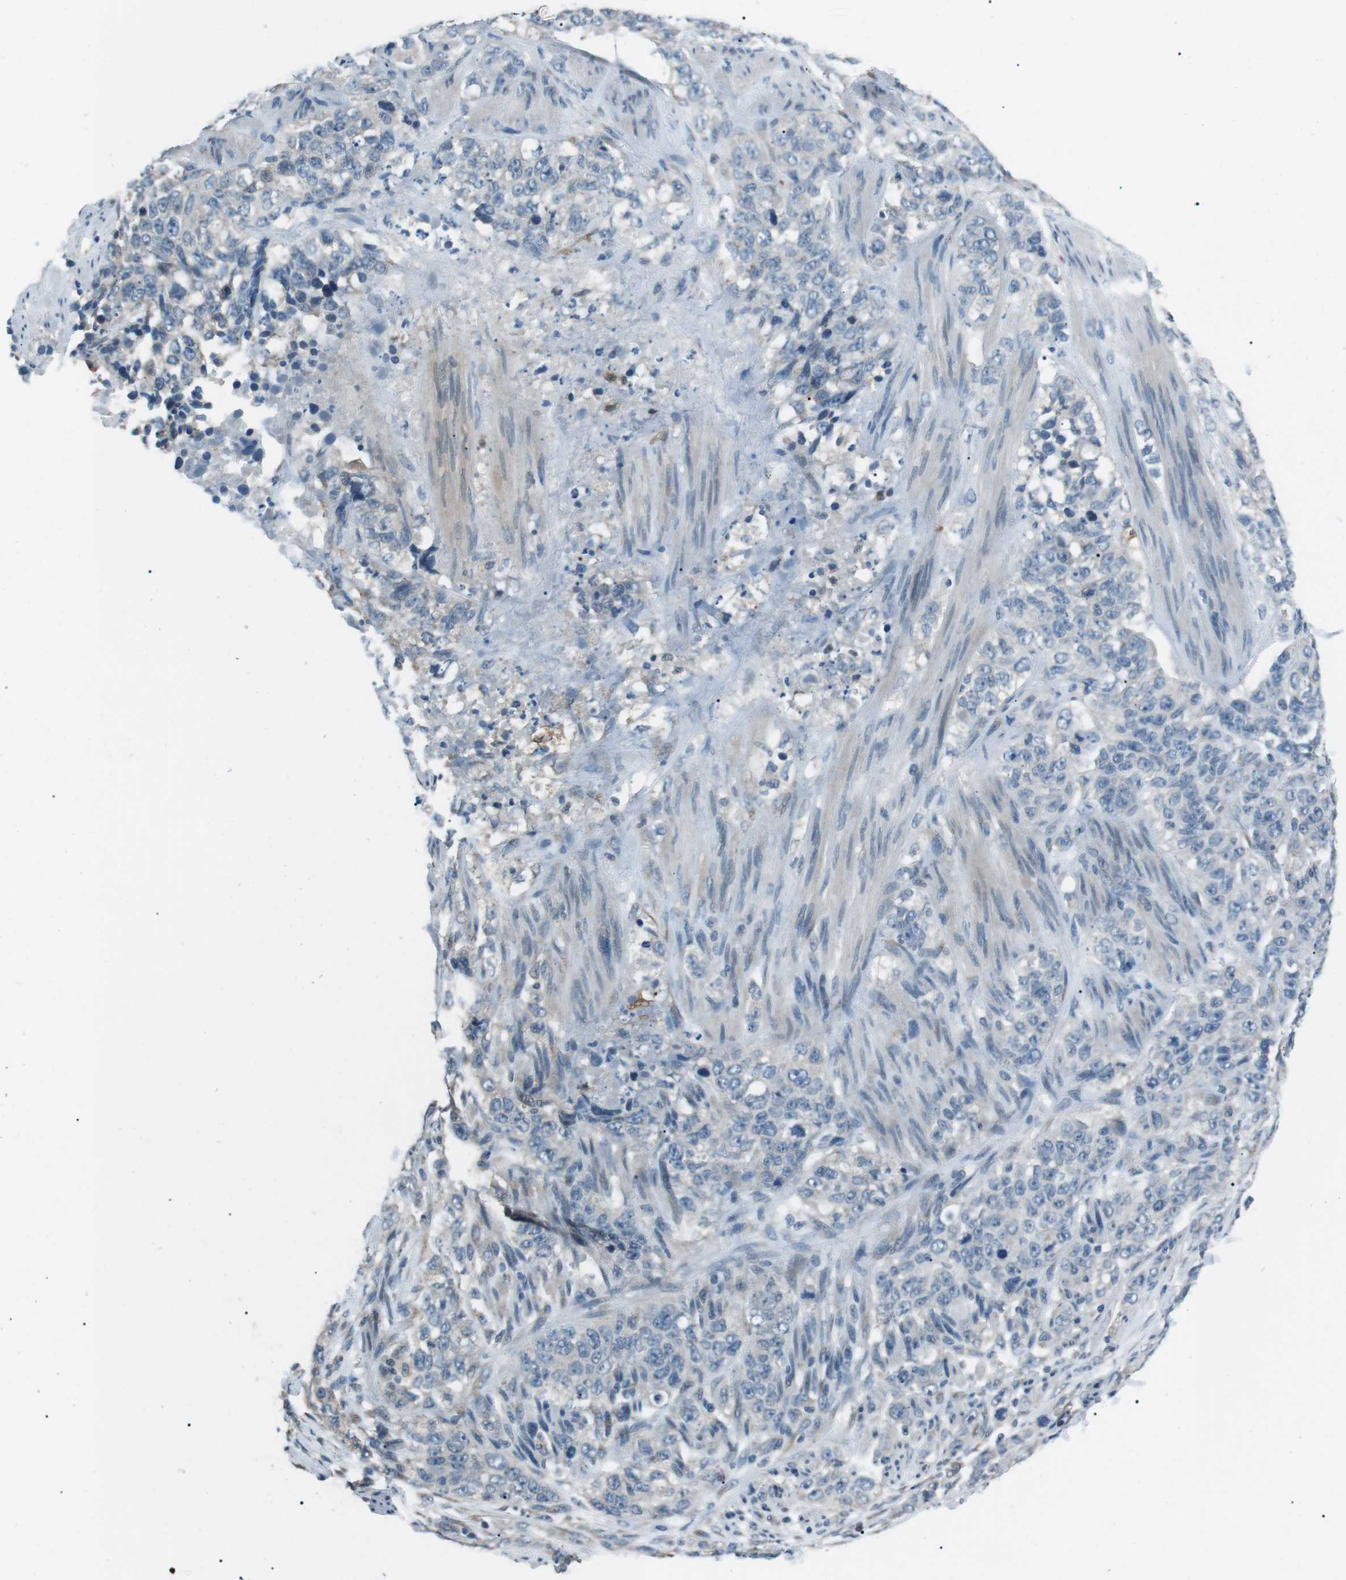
{"staining": {"intensity": "negative", "quantity": "none", "location": "none"}, "tissue": "stomach cancer", "cell_type": "Tumor cells", "image_type": "cancer", "snomed": [{"axis": "morphology", "description": "Adenocarcinoma, NOS"}, {"axis": "topography", "description": "Stomach"}], "caption": "This photomicrograph is of stomach cancer (adenocarcinoma) stained with immunohistochemistry (IHC) to label a protein in brown with the nuclei are counter-stained blue. There is no positivity in tumor cells.", "gene": "SERPINB2", "patient": {"sex": "male", "age": 48}}